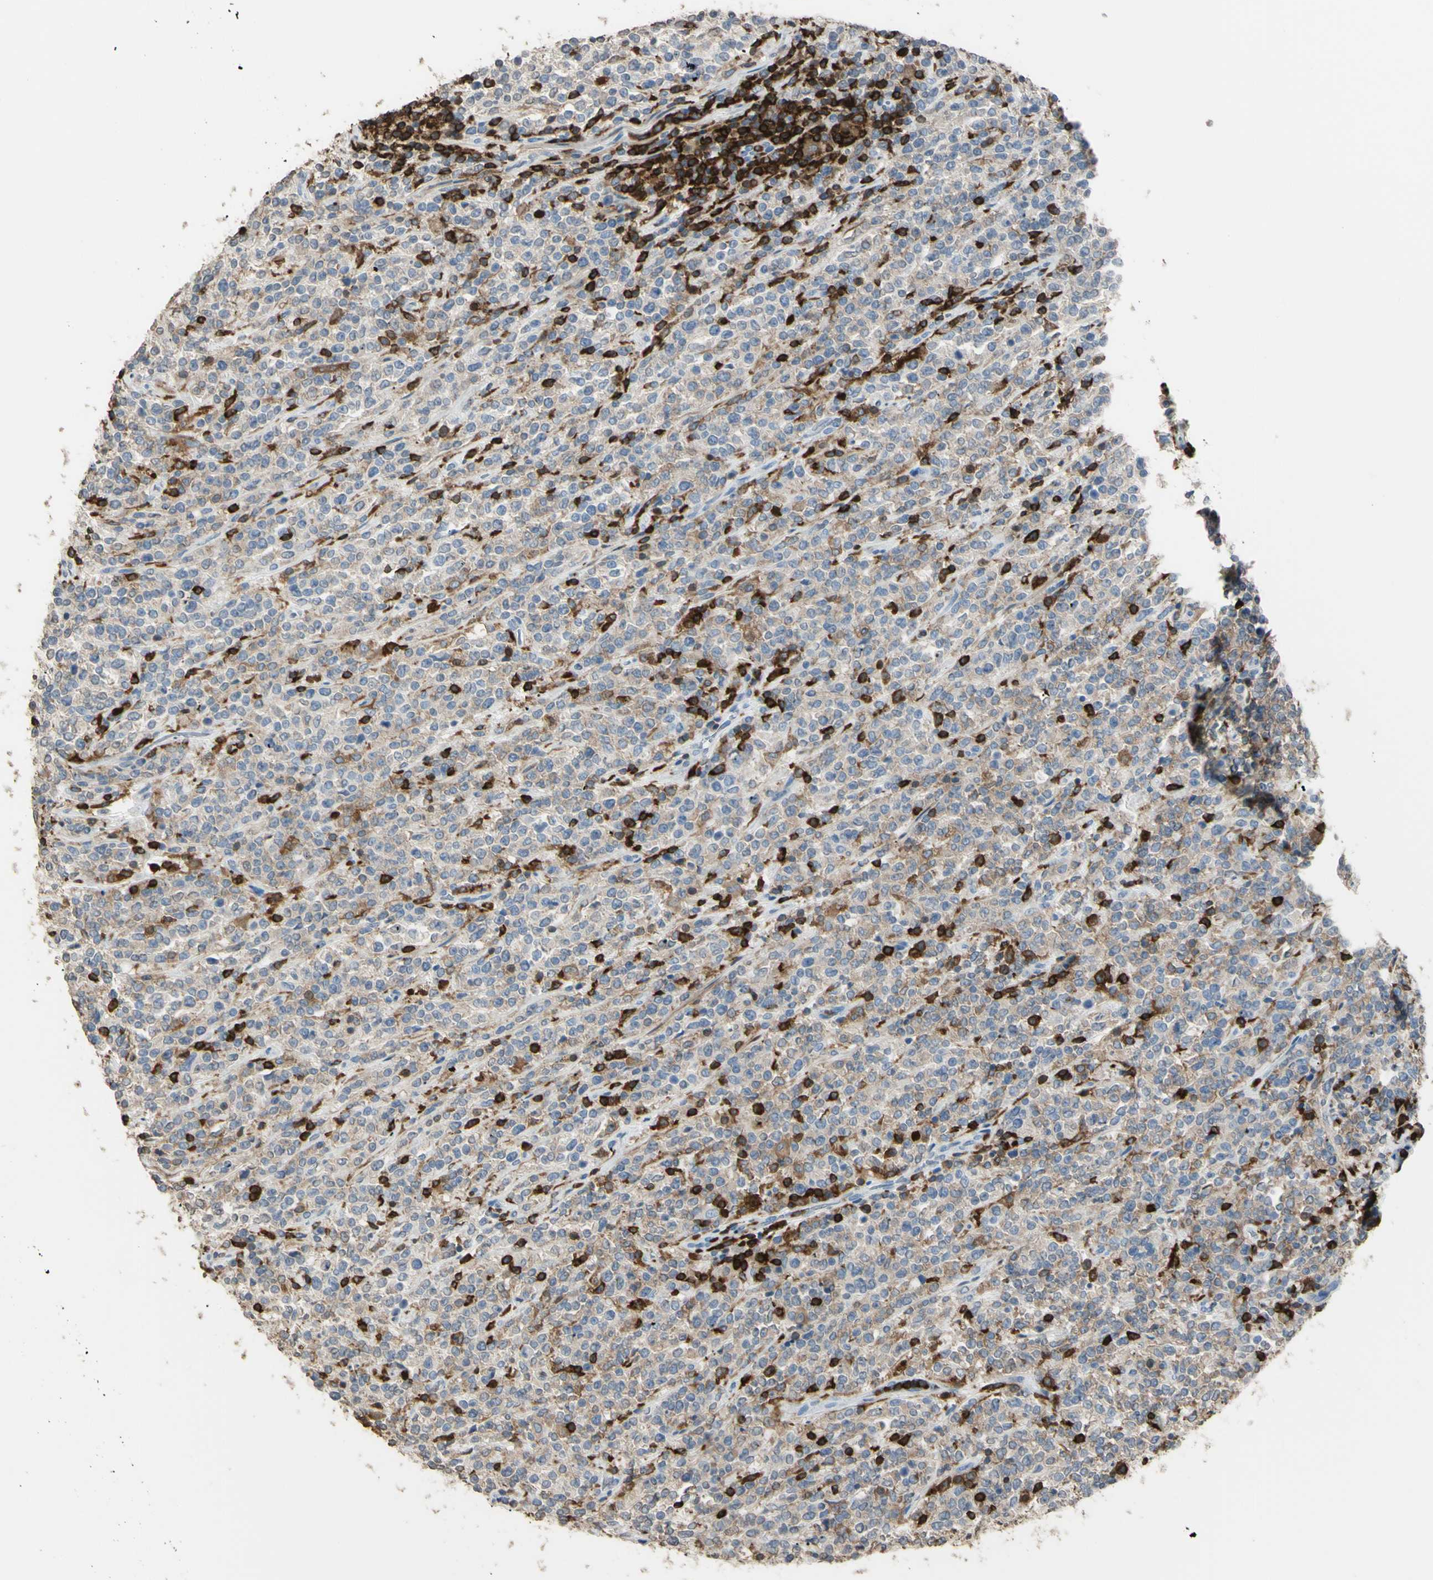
{"staining": {"intensity": "strong", "quantity": "<25%", "location": "cytoplasmic/membranous"}, "tissue": "lymphoma", "cell_type": "Tumor cells", "image_type": "cancer", "snomed": [{"axis": "morphology", "description": "Malignant lymphoma, non-Hodgkin's type, High grade"}, {"axis": "topography", "description": "Soft tissue"}], "caption": "Human high-grade malignant lymphoma, non-Hodgkin's type stained with a protein marker shows strong staining in tumor cells.", "gene": "PSTPIP1", "patient": {"sex": "male", "age": 18}}